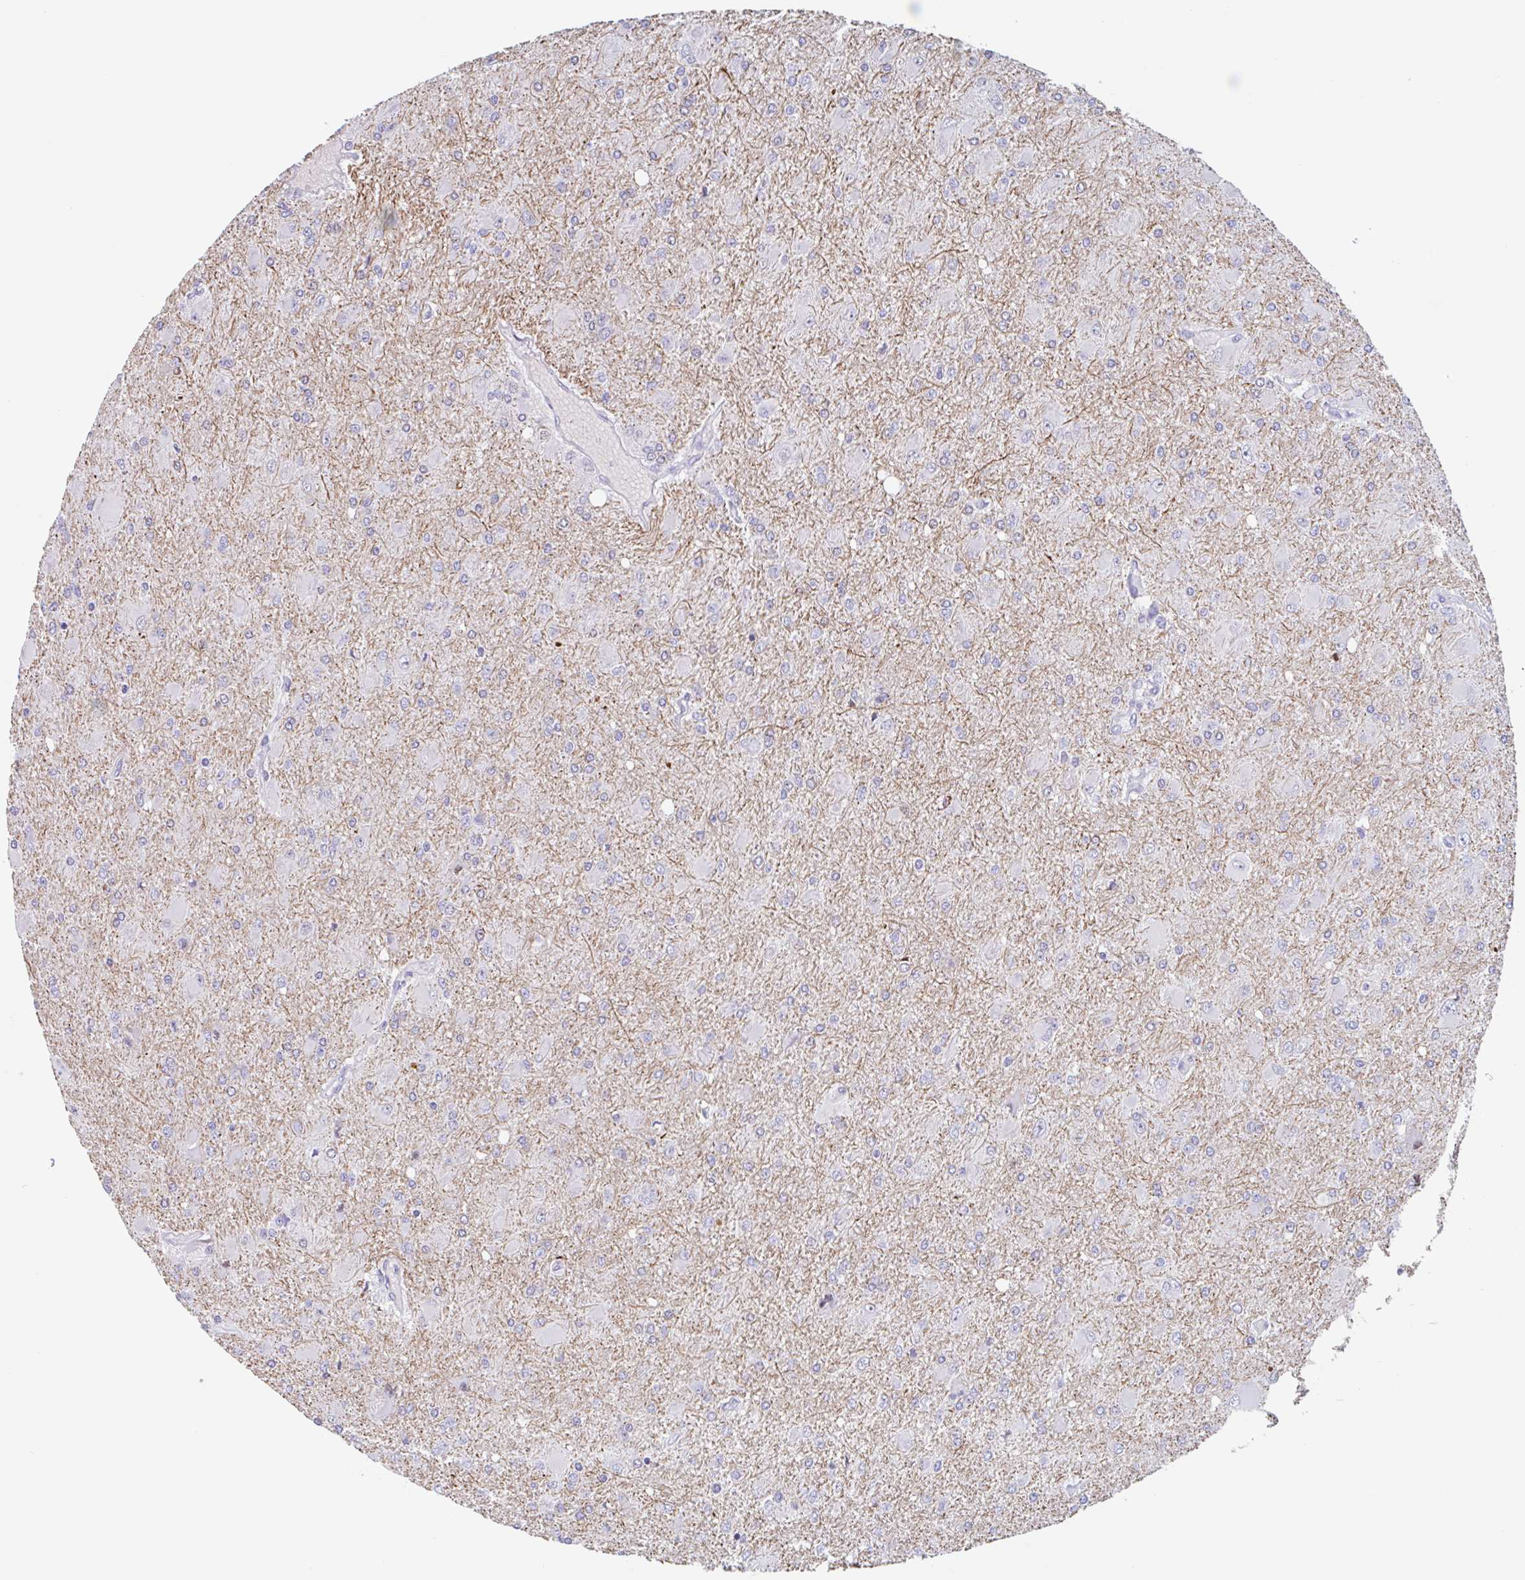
{"staining": {"intensity": "negative", "quantity": "none", "location": "none"}, "tissue": "glioma", "cell_type": "Tumor cells", "image_type": "cancer", "snomed": [{"axis": "morphology", "description": "Glioma, malignant, High grade"}, {"axis": "topography", "description": "Brain"}], "caption": "A high-resolution photomicrograph shows IHC staining of glioma, which exhibits no significant staining in tumor cells.", "gene": "EMC4", "patient": {"sex": "male", "age": 67}}